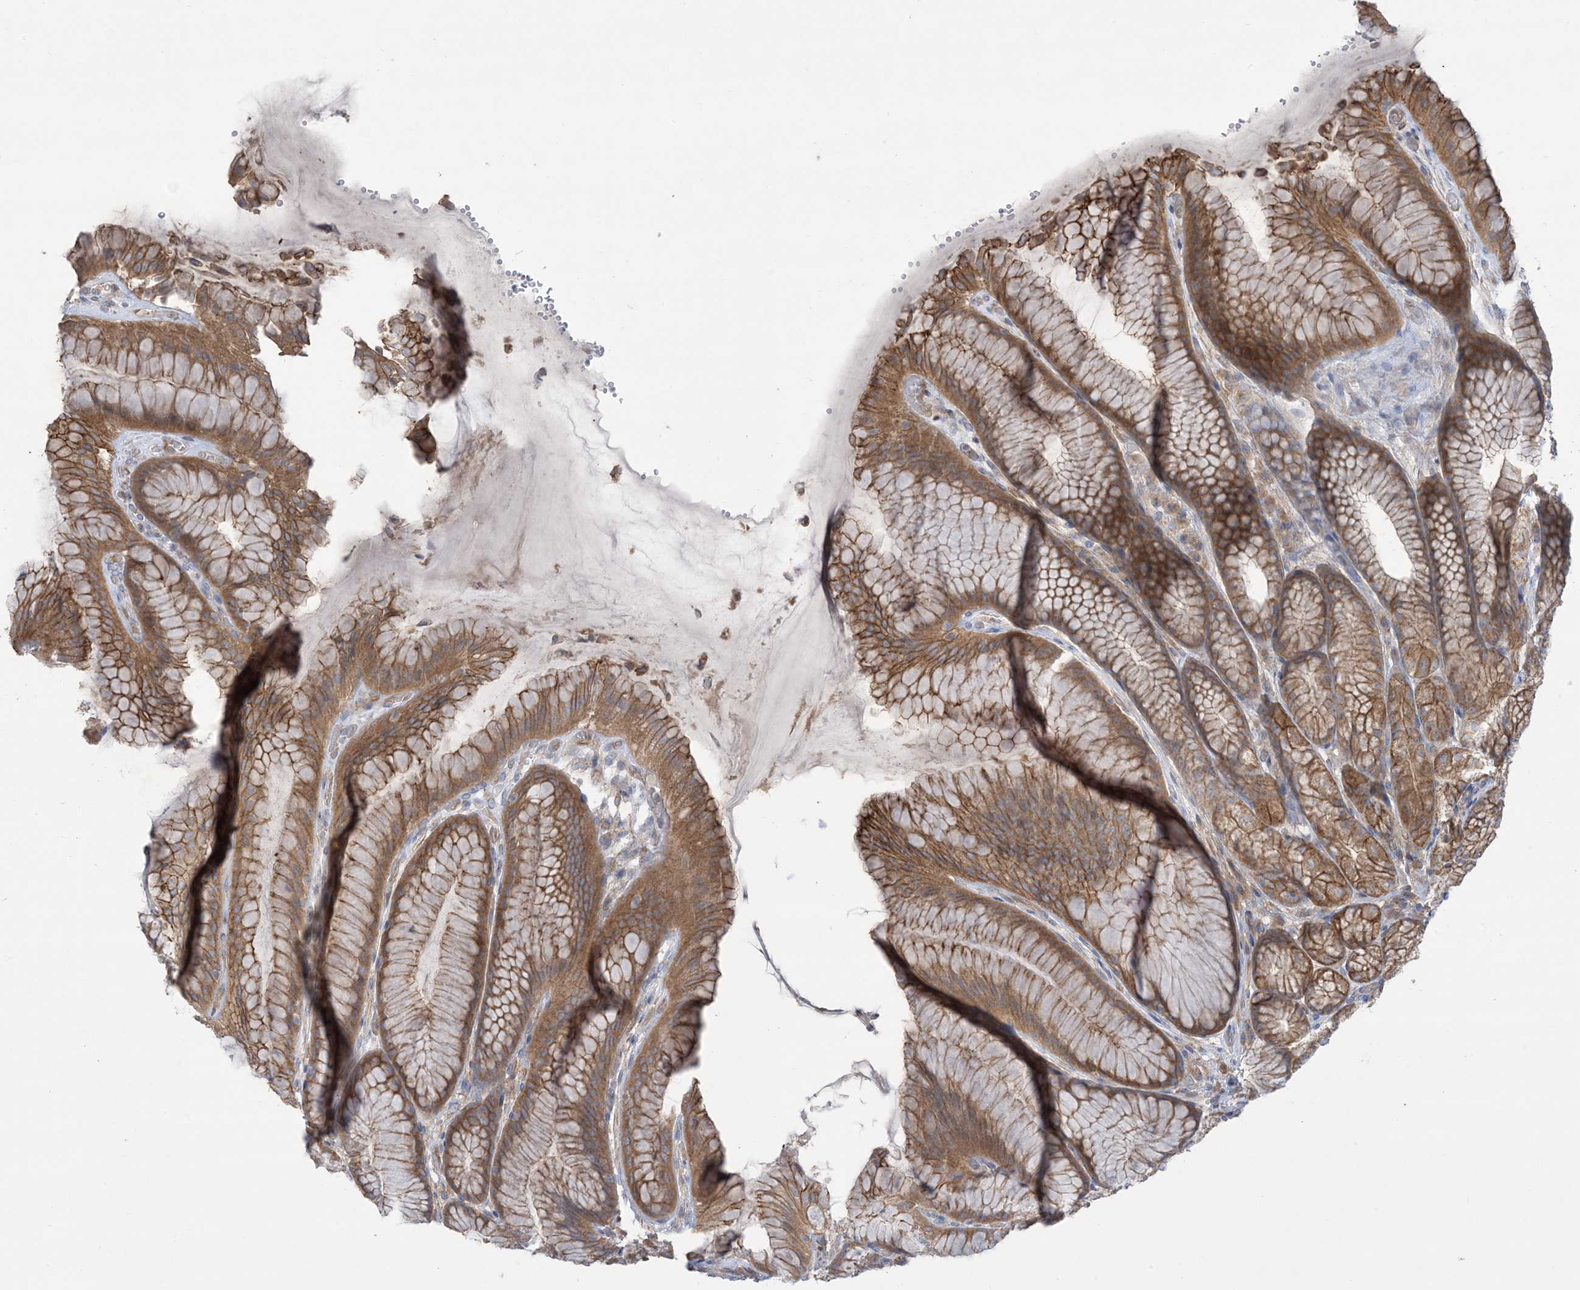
{"staining": {"intensity": "moderate", "quantity": ">75%", "location": "cytoplasmic/membranous"}, "tissue": "stomach", "cell_type": "Glandular cells", "image_type": "normal", "snomed": [{"axis": "morphology", "description": "Normal tissue, NOS"}, {"axis": "topography", "description": "Stomach"}], "caption": "Brown immunohistochemical staining in benign stomach displays moderate cytoplasmic/membranous expression in about >75% of glandular cells. (Stains: DAB in brown, nuclei in blue, Microscopy: brightfield microscopy at high magnification).", "gene": "CCNY", "patient": {"sex": "male", "age": 57}}